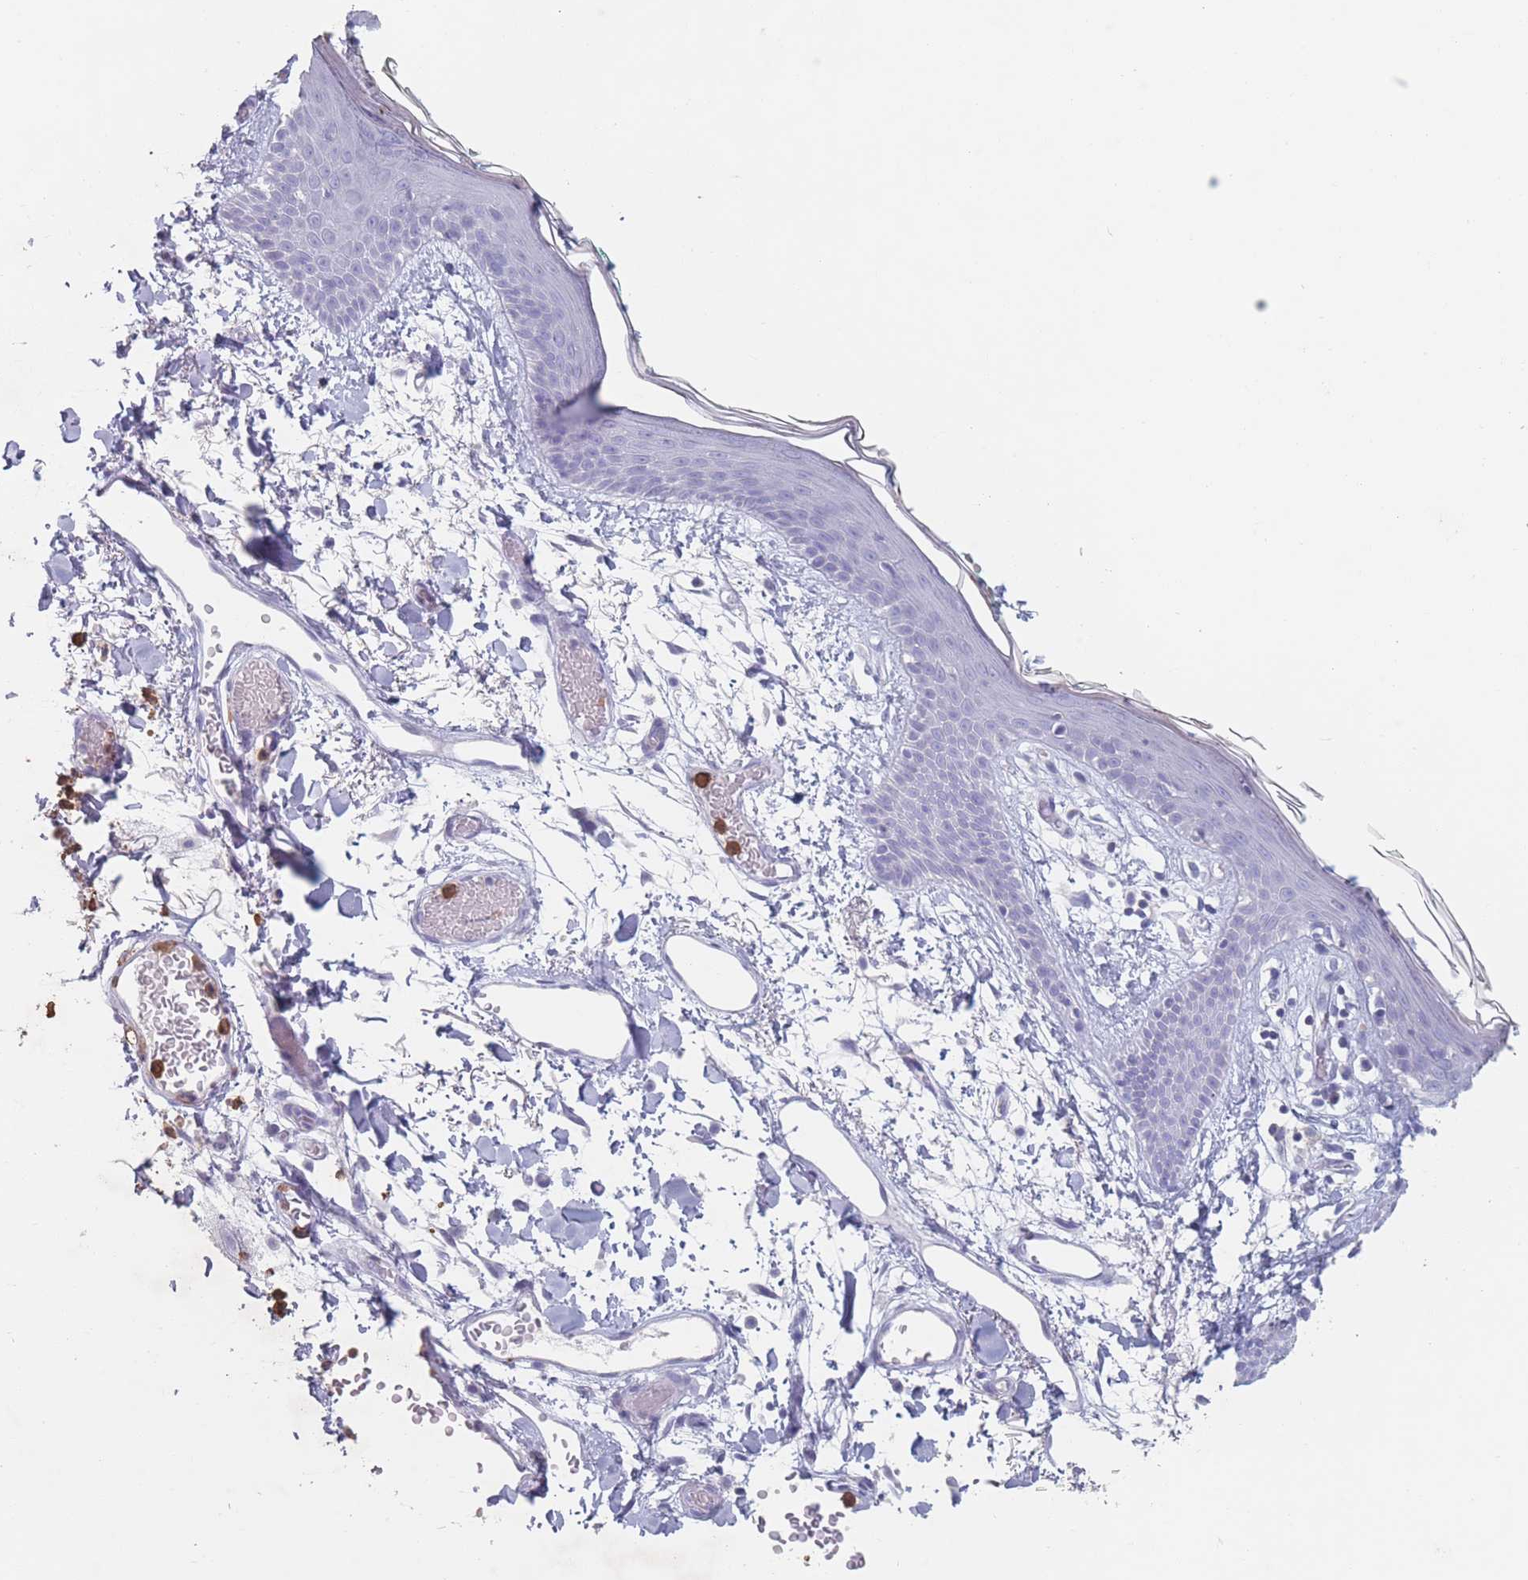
{"staining": {"intensity": "negative", "quantity": "none", "location": "none"}, "tissue": "skin", "cell_type": "Fibroblasts", "image_type": "normal", "snomed": [{"axis": "morphology", "description": "Normal tissue, NOS"}, {"axis": "topography", "description": "Skin"}], "caption": "This is an immunohistochemistry (IHC) photomicrograph of benign skin. There is no expression in fibroblasts.", "gene": "ATP1A3", "patient": {"sex": "male", "age": 79}}